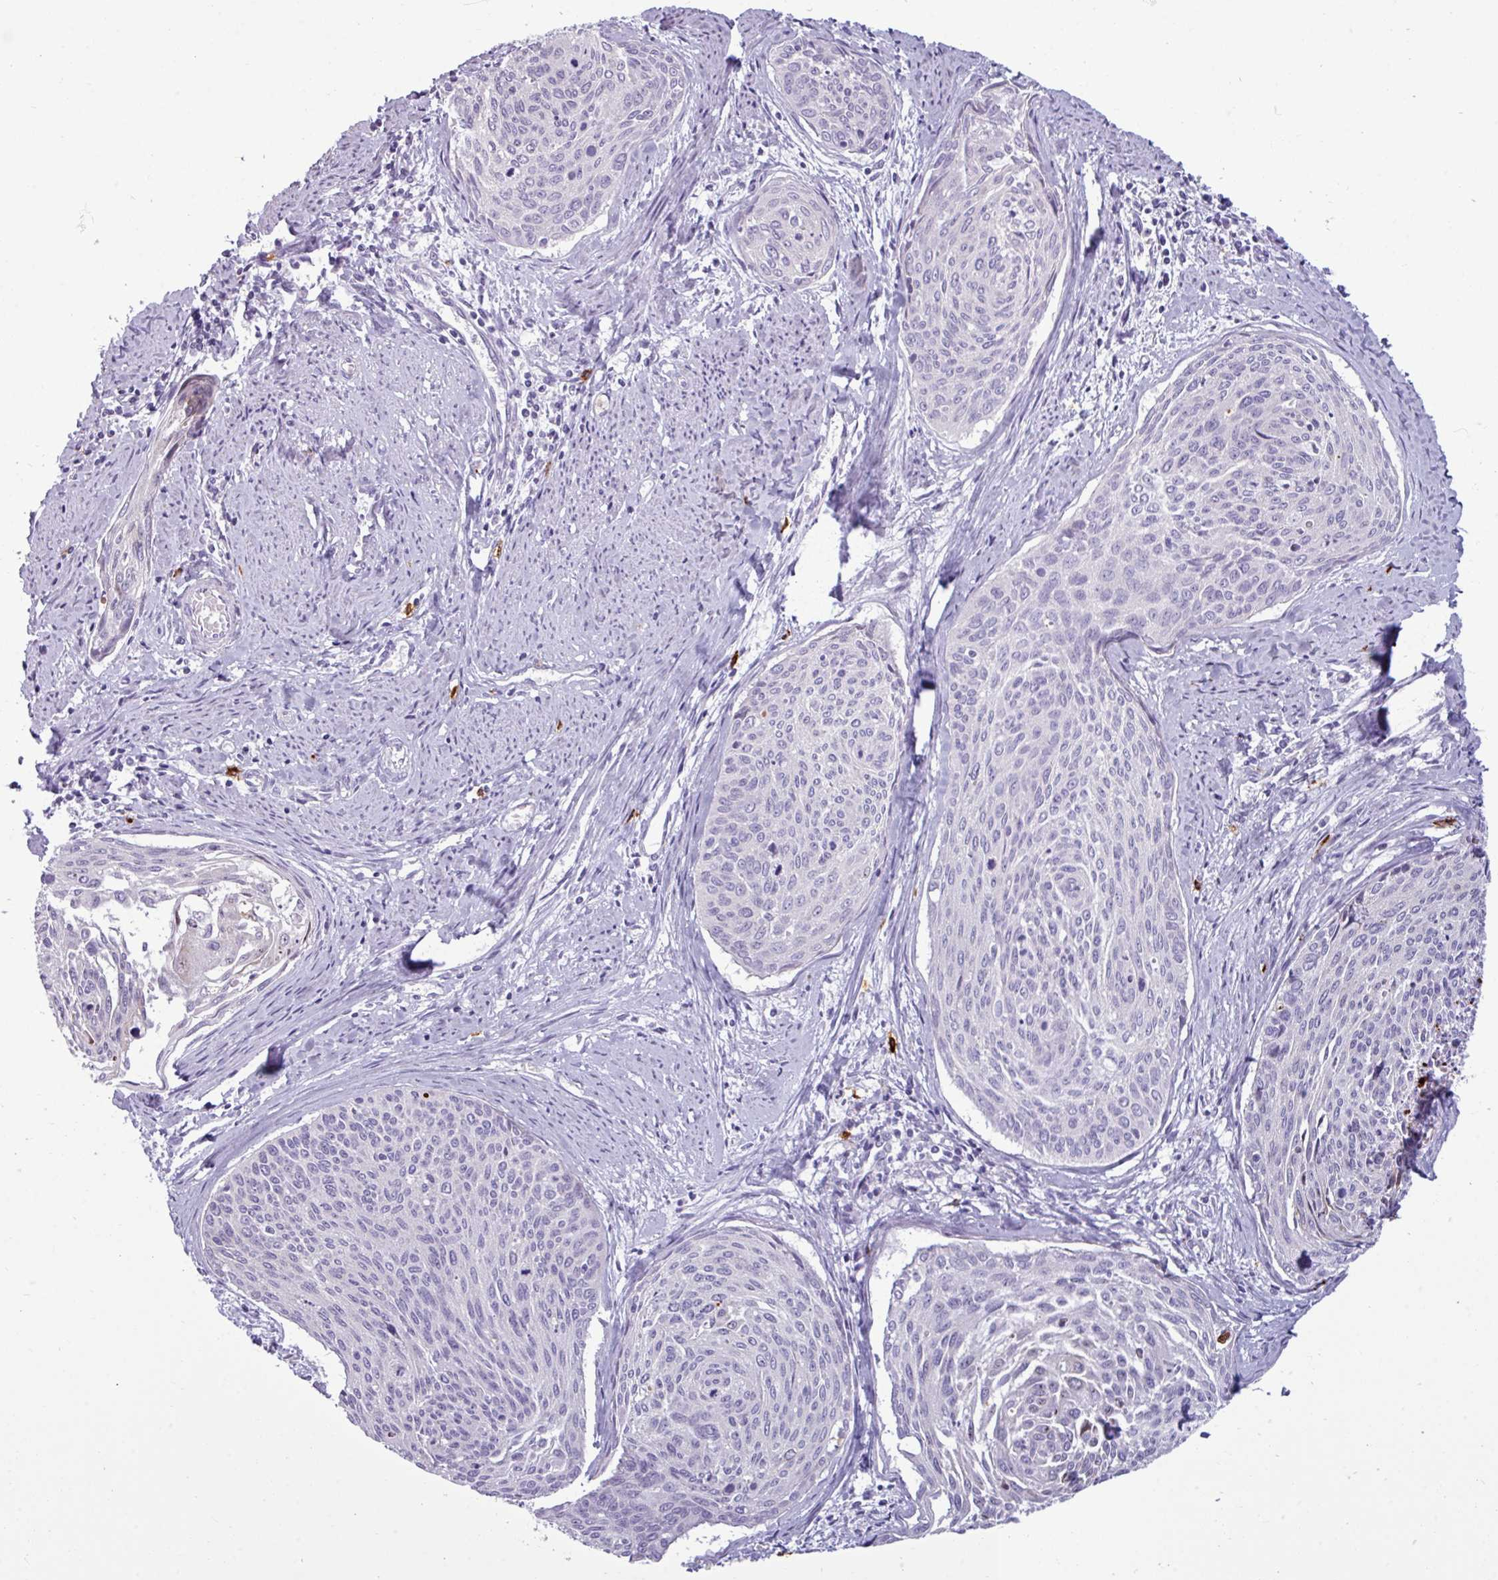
{"staining": {"intensity": "weak", "quantity": "<25%", "location": "cytoplasmic/membranous"}, "tissue": "cervical cancer", "cell_type": "Tumor cells", "image_type": "cancer", "snomed": [{"axis": "morphology", "description": "Squamous cell carcinoma, NOS"}, {"axis": "topography", "description": "Cervix"}], "caption": "IHC histopathology image of human cervical cancer stained for a protein (brown), which displays no expression in tumor cells.", "gene": "TRIM39", "patient": {"sex": "female", "age": 55}}